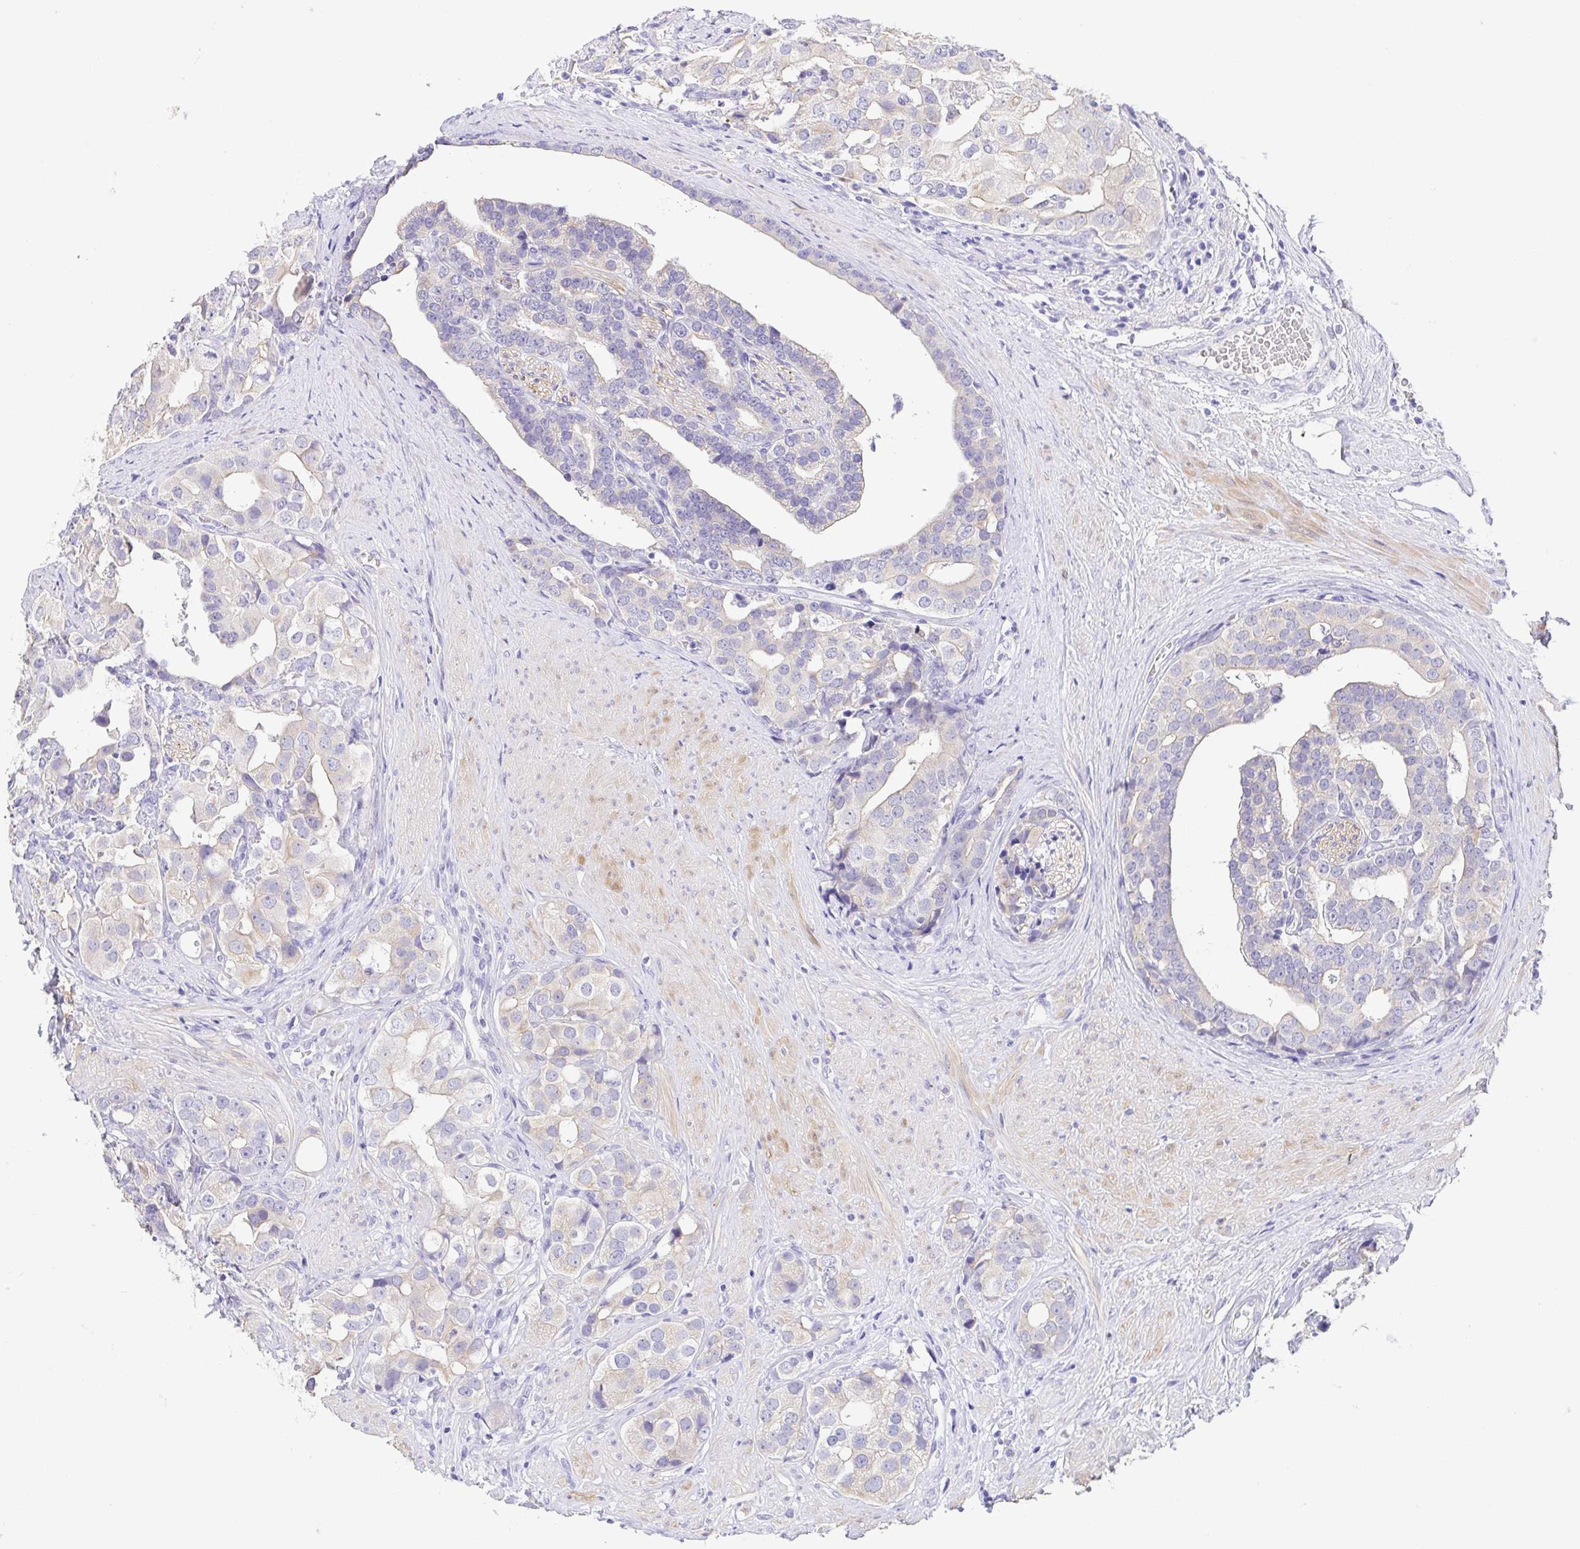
{"staining": {"intensity": "negative", "quantity": "none", "location": "none"}, "tissue": "prostate cancer", "cell_type": "Tumor cells", "image_type": "cancer", "snomed": [{"axis": "morphology", "description": "Adenocarcinoma, High grade"}, {"axis": "topography", "description": "Prostate"}], "caption": "This is a image of IHC staining of prostate high-grade adenocarcinoma, which shows no expression in tumor cells.", "gene": "FABP3", "patient": {"sex": "male", "age": 71}}